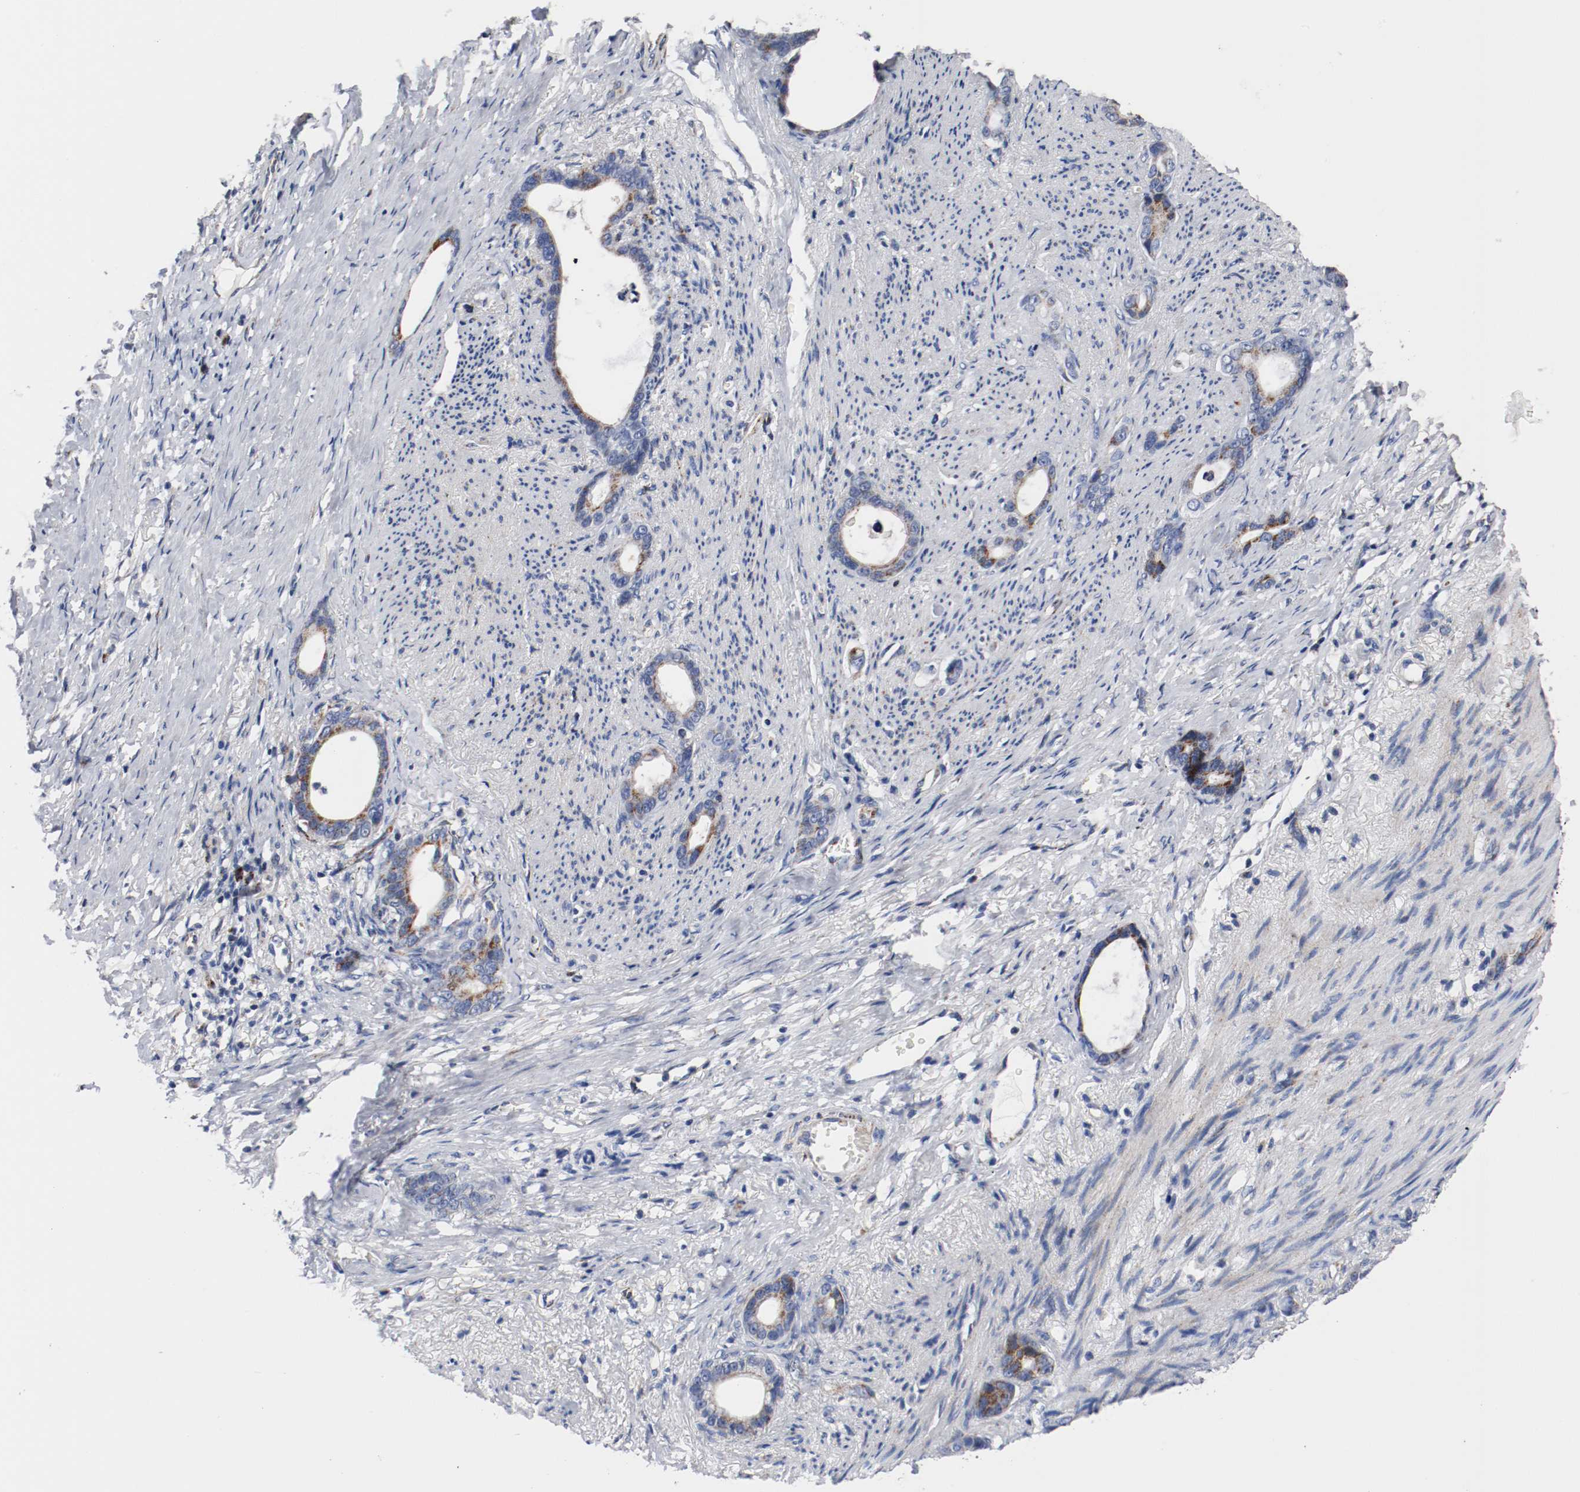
{"staining": {"intensity": "moderate", "quantity": ">75%", "location": "cytoplasmic/membranous"}, "tissue": "stomach cancer", "cell_type": "Tumor cells", "image_type": "cancer", "snomed": [{"axis": "morphology", "description": "Adenocarcinoma, NOS"}, {"axis": "topography", "description": "Stomach"}], "caption": "Immunohistochemistry image of human stomach cancer (adenocarcinoma) stained for a protein (brown), which displays medium levels of moderate cytoplasmic/membranous expression in about >75% of tumor cells.", "gene": "TUBD1", "patient": {"sex": "female", "age": 75}}